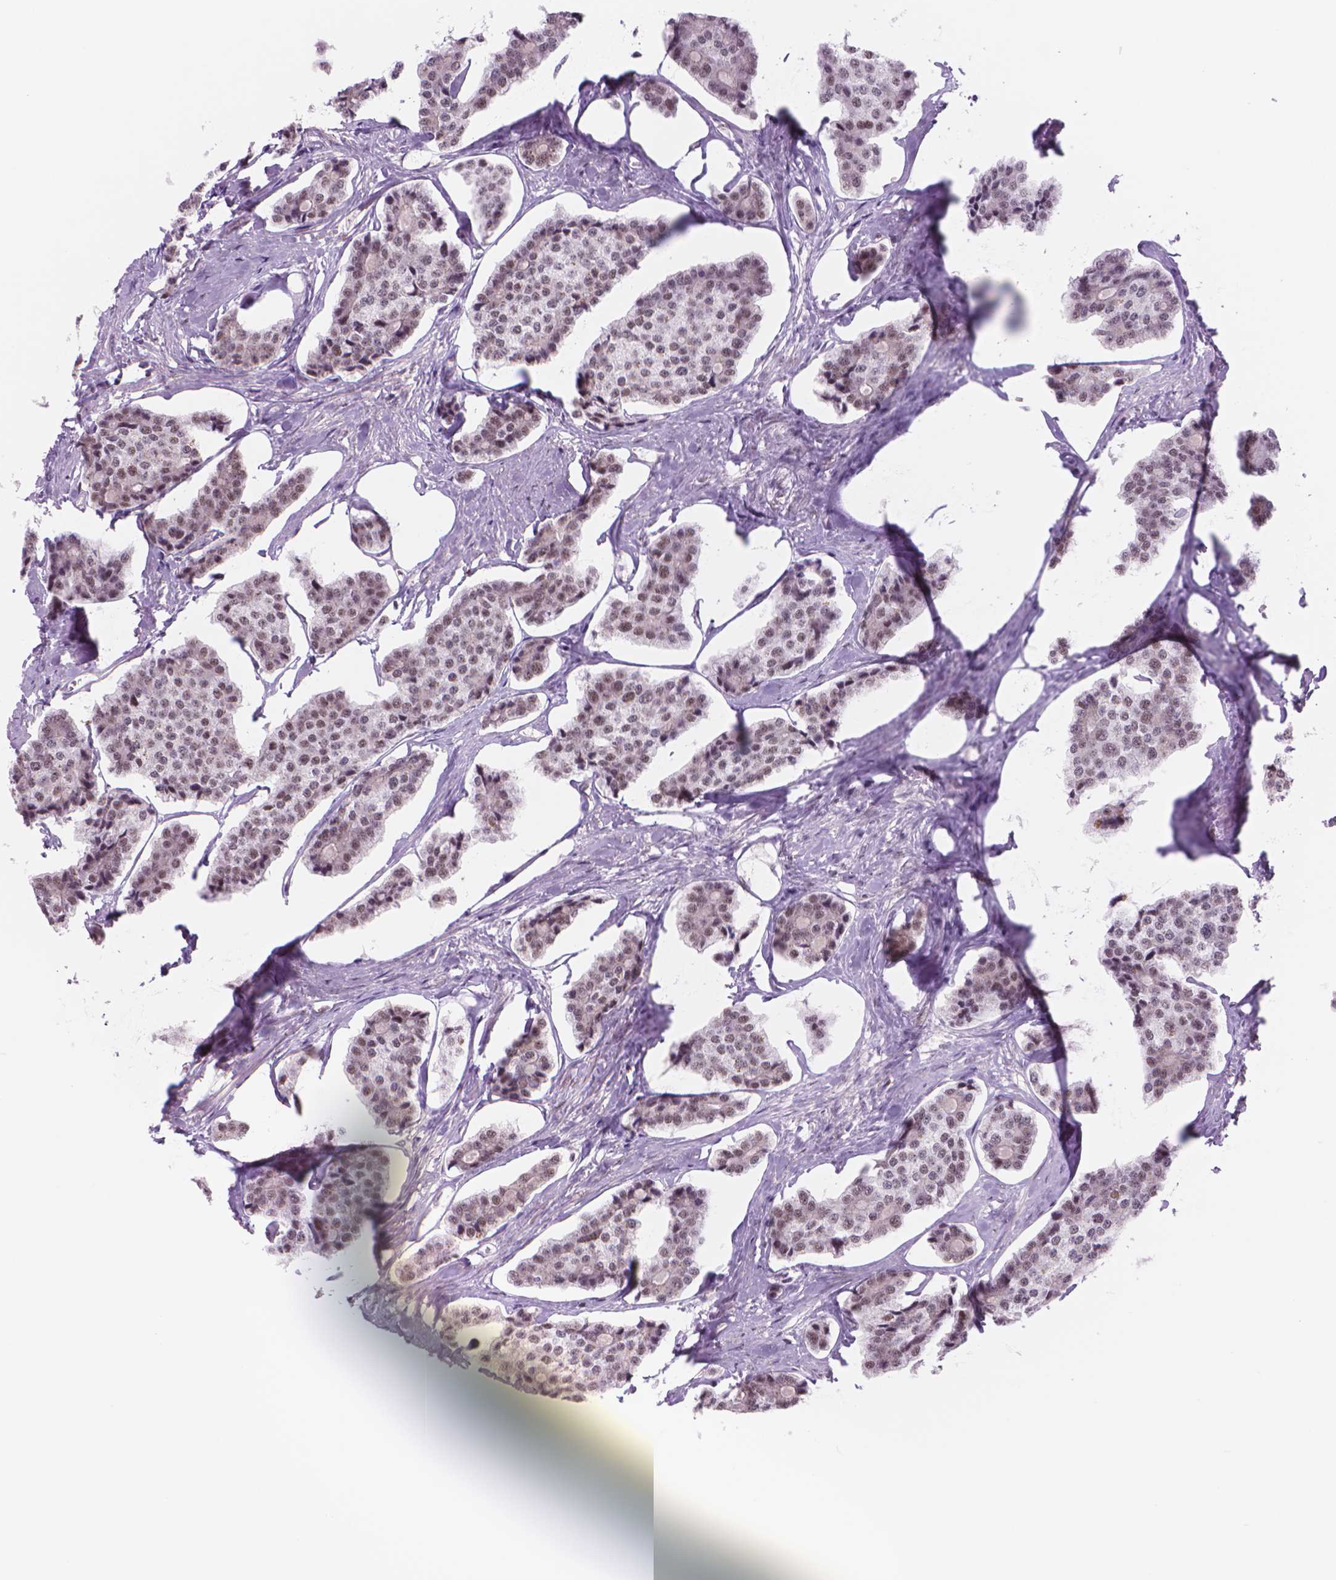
{"staining": {"intensity": "weak", "quantity": "<25%", "location": "nuclear"}, "tissue": "carcinoid", "cell_type": "Tumor cells", "image_type": "cancer", "snomed": [{"axis": "morphology", "description": "Carcinoid, malignant, NOS"}, {"axis": "topography", "description": "Small intestine"}], "caption": "IHC micrograph of neoplastic tissue: carcinoid stained with DAB shows no significant protein positivity in tumor cells. (Immunohistochemistry, brightfield microscopy, high magnification).", "gene": "POLR3D", "patient": {"sex": "female", "age": 65}}